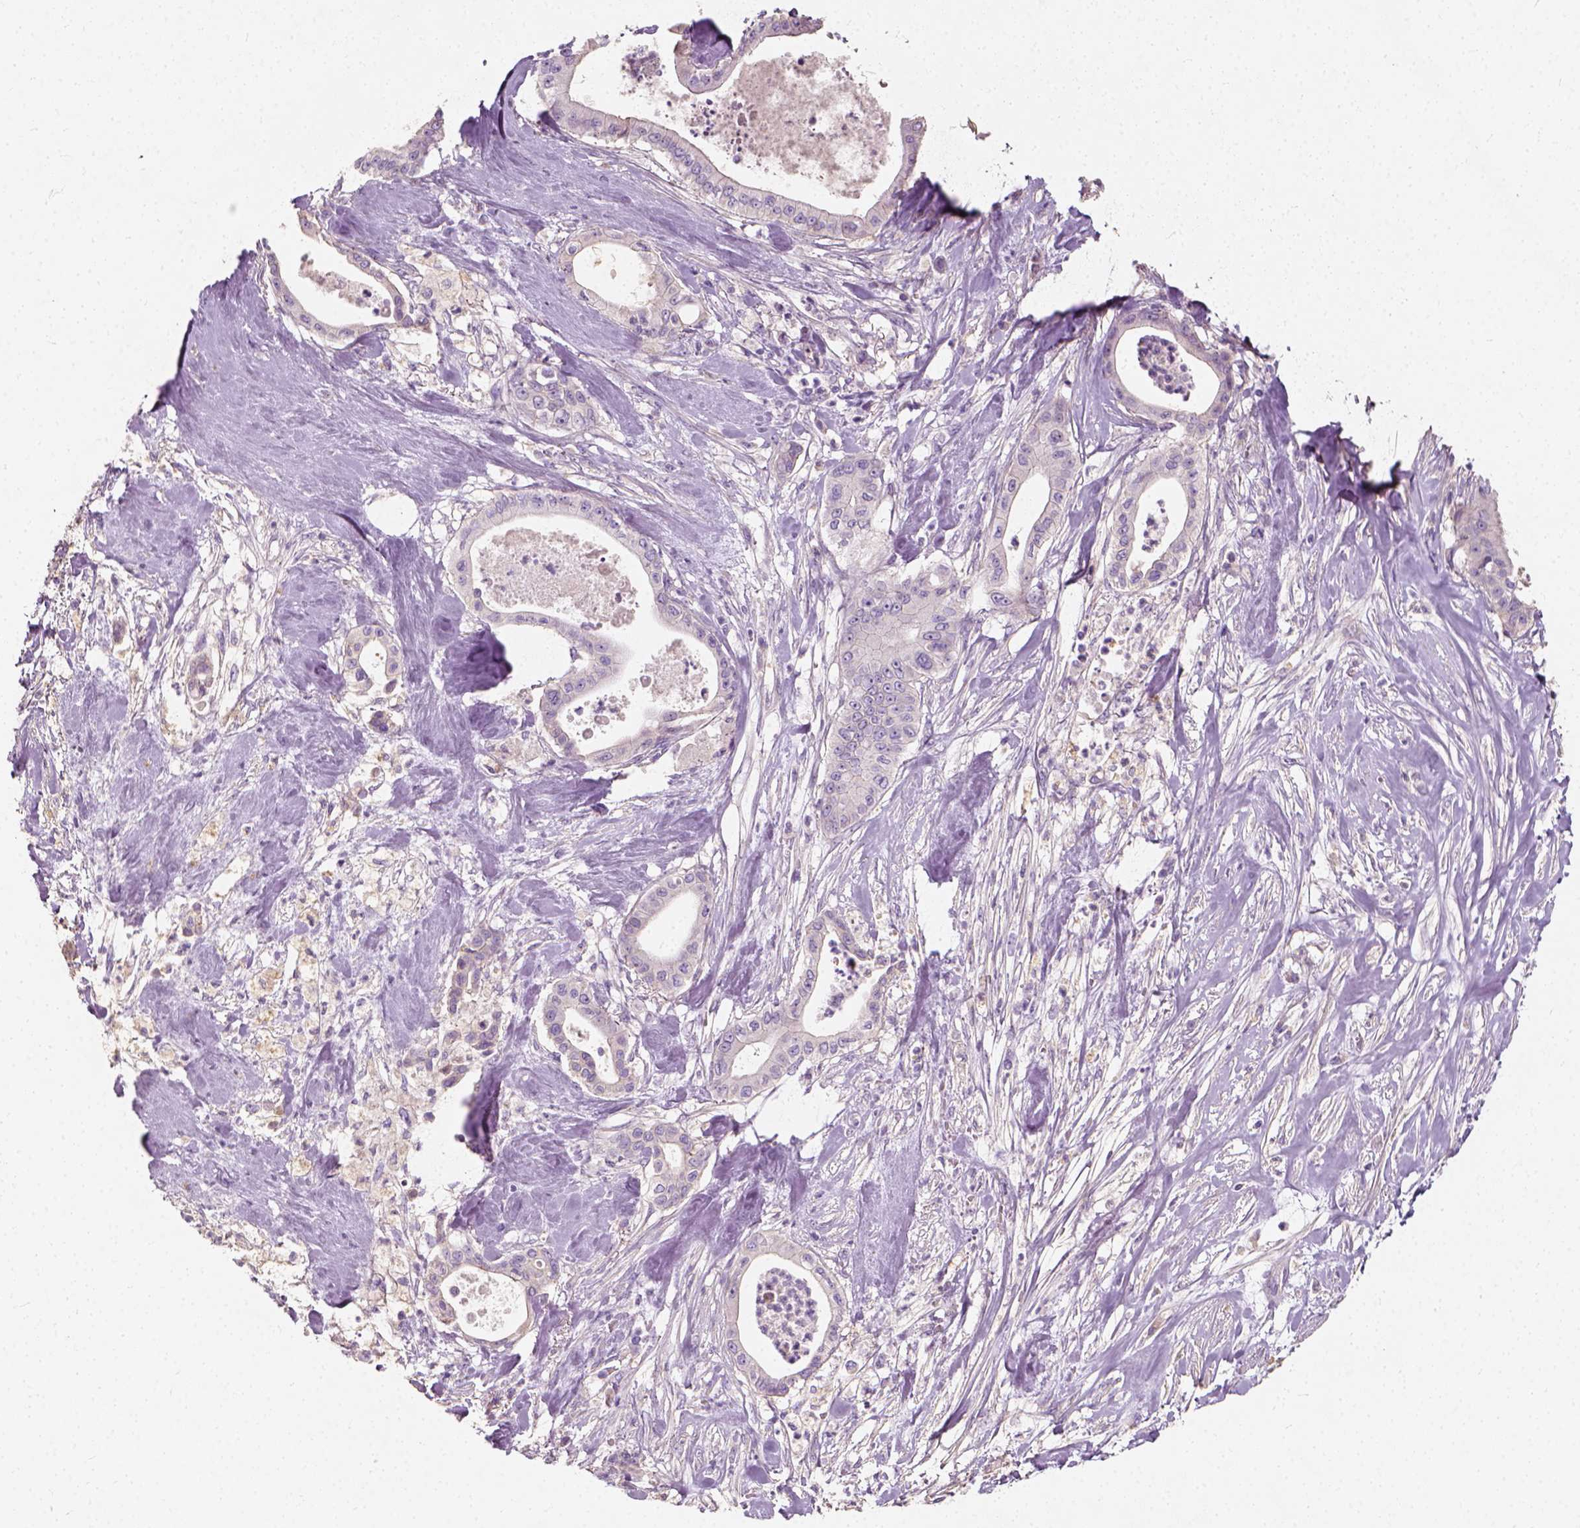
{"staining": {"intensity": "negative", "quantity": "none", "location": "none"}, "tissue": "pancreatic cancer", "cell_type": "Tumor cells", "image_type": "cancer", "snomed": [{"axis": "morphology", "description": "Adenocarcinoma, NOS"}, {"axis": "topography", "description": "Pancreas"}], "caption": "Tumor cells show no significant protein staining in pancreatic cancer.", "gene": "DHCR24", "patient": {"sex": "male", "age": 71}}